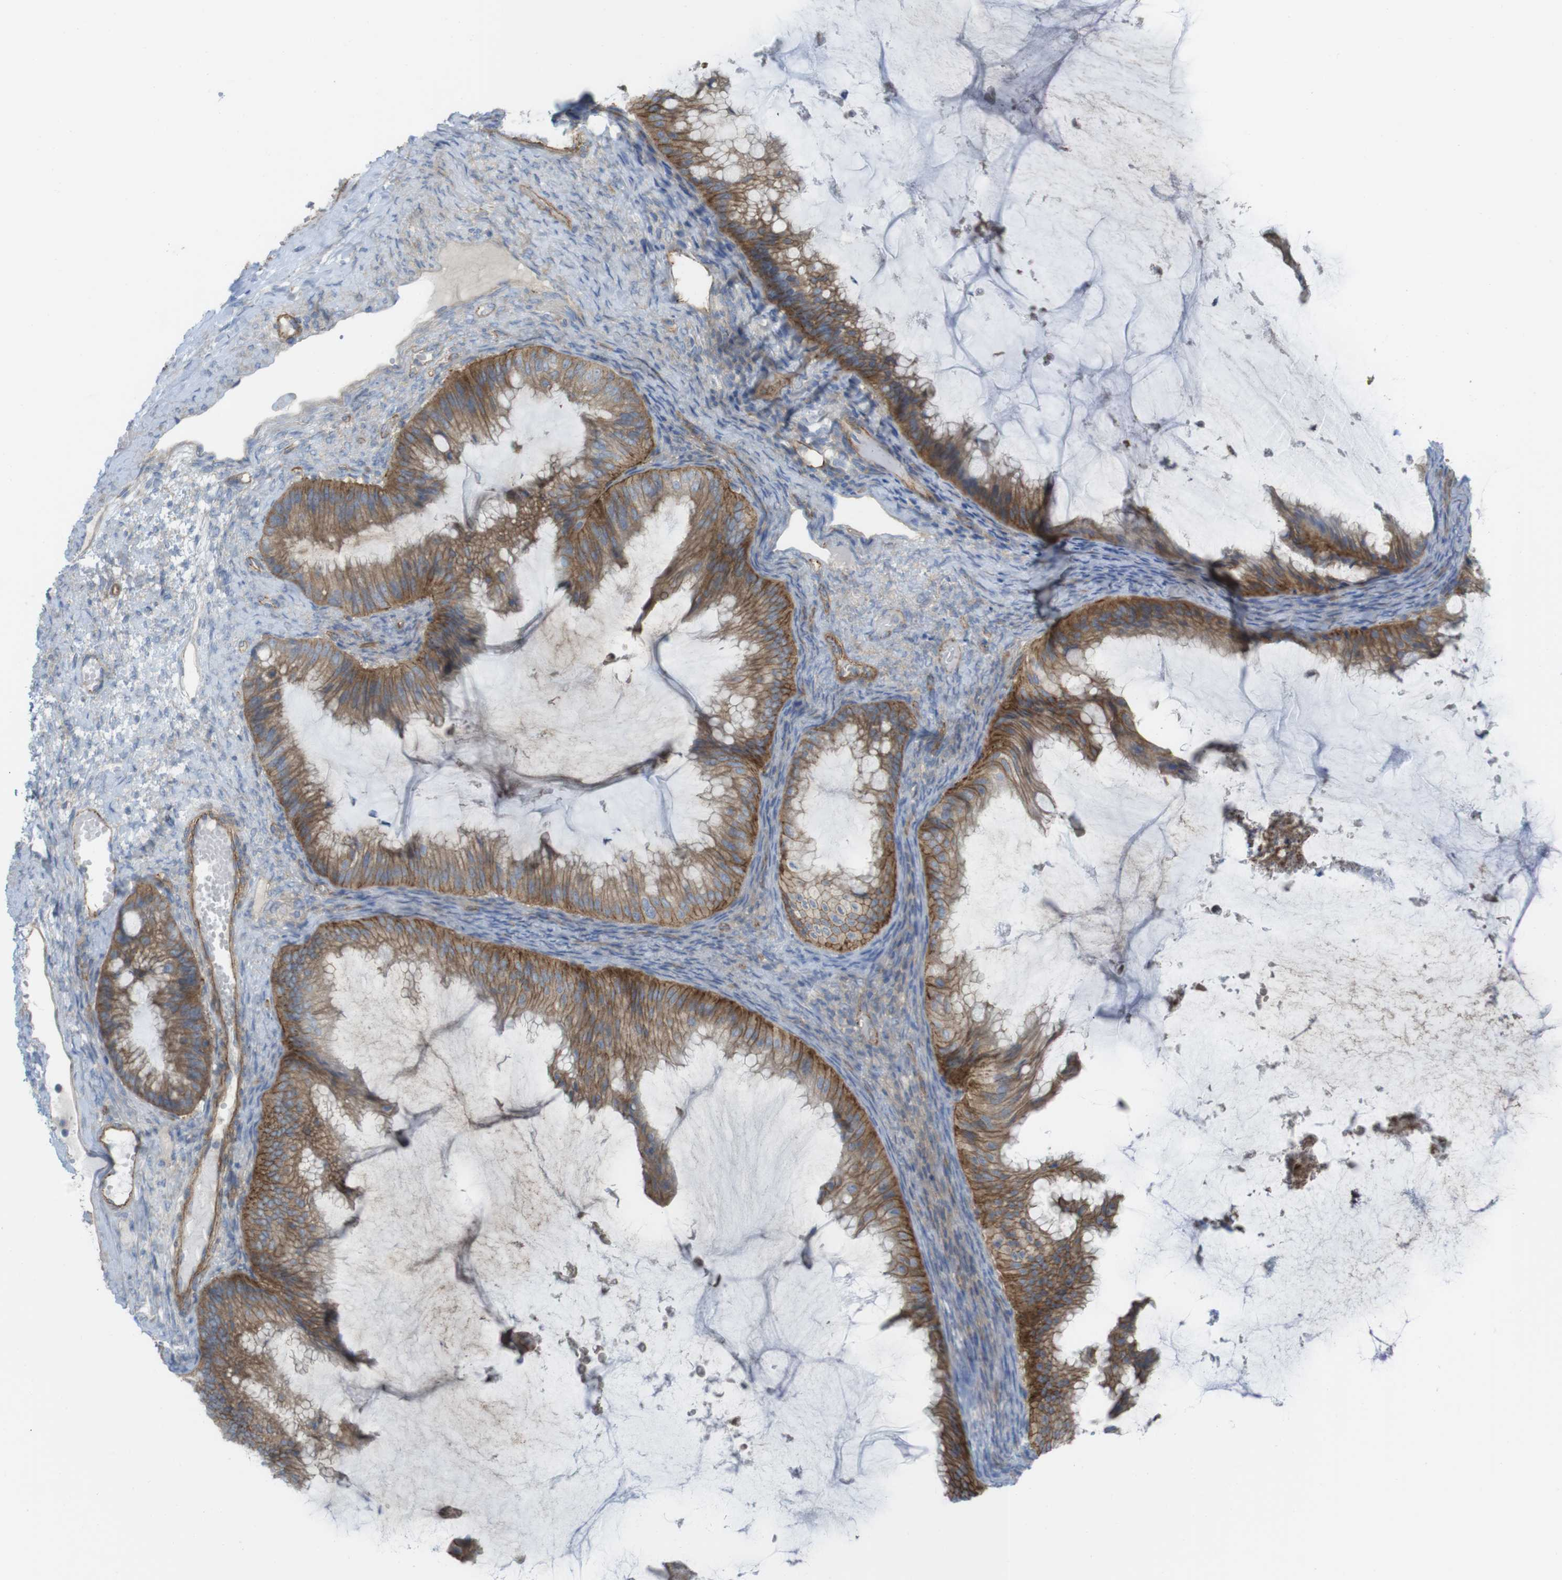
{"staining": {"intensity": "moderate", "quantity": "25%-75%", "location": "cytoplasmic/membranous"}, "tissue": "ovarian cancer", "cell_type": "Tumor cells", "image_type": "cancer", "snomed": [{"axis": "morphology", "description": "Cystadenocarcinoma, mucinous, NOS"}, {"axis": "topography", "description": "Ovary"}], "caption": "This photomicrograph reveals ovarian cancer stained with IHC to label a protein in brown. The cytoplasmic/membranous of tumor cells show moderate positivity for the protein. Nuclei are counter-stained blue.", "gene": "PREX2", "patient": {"sex": "female", "age": 61}}